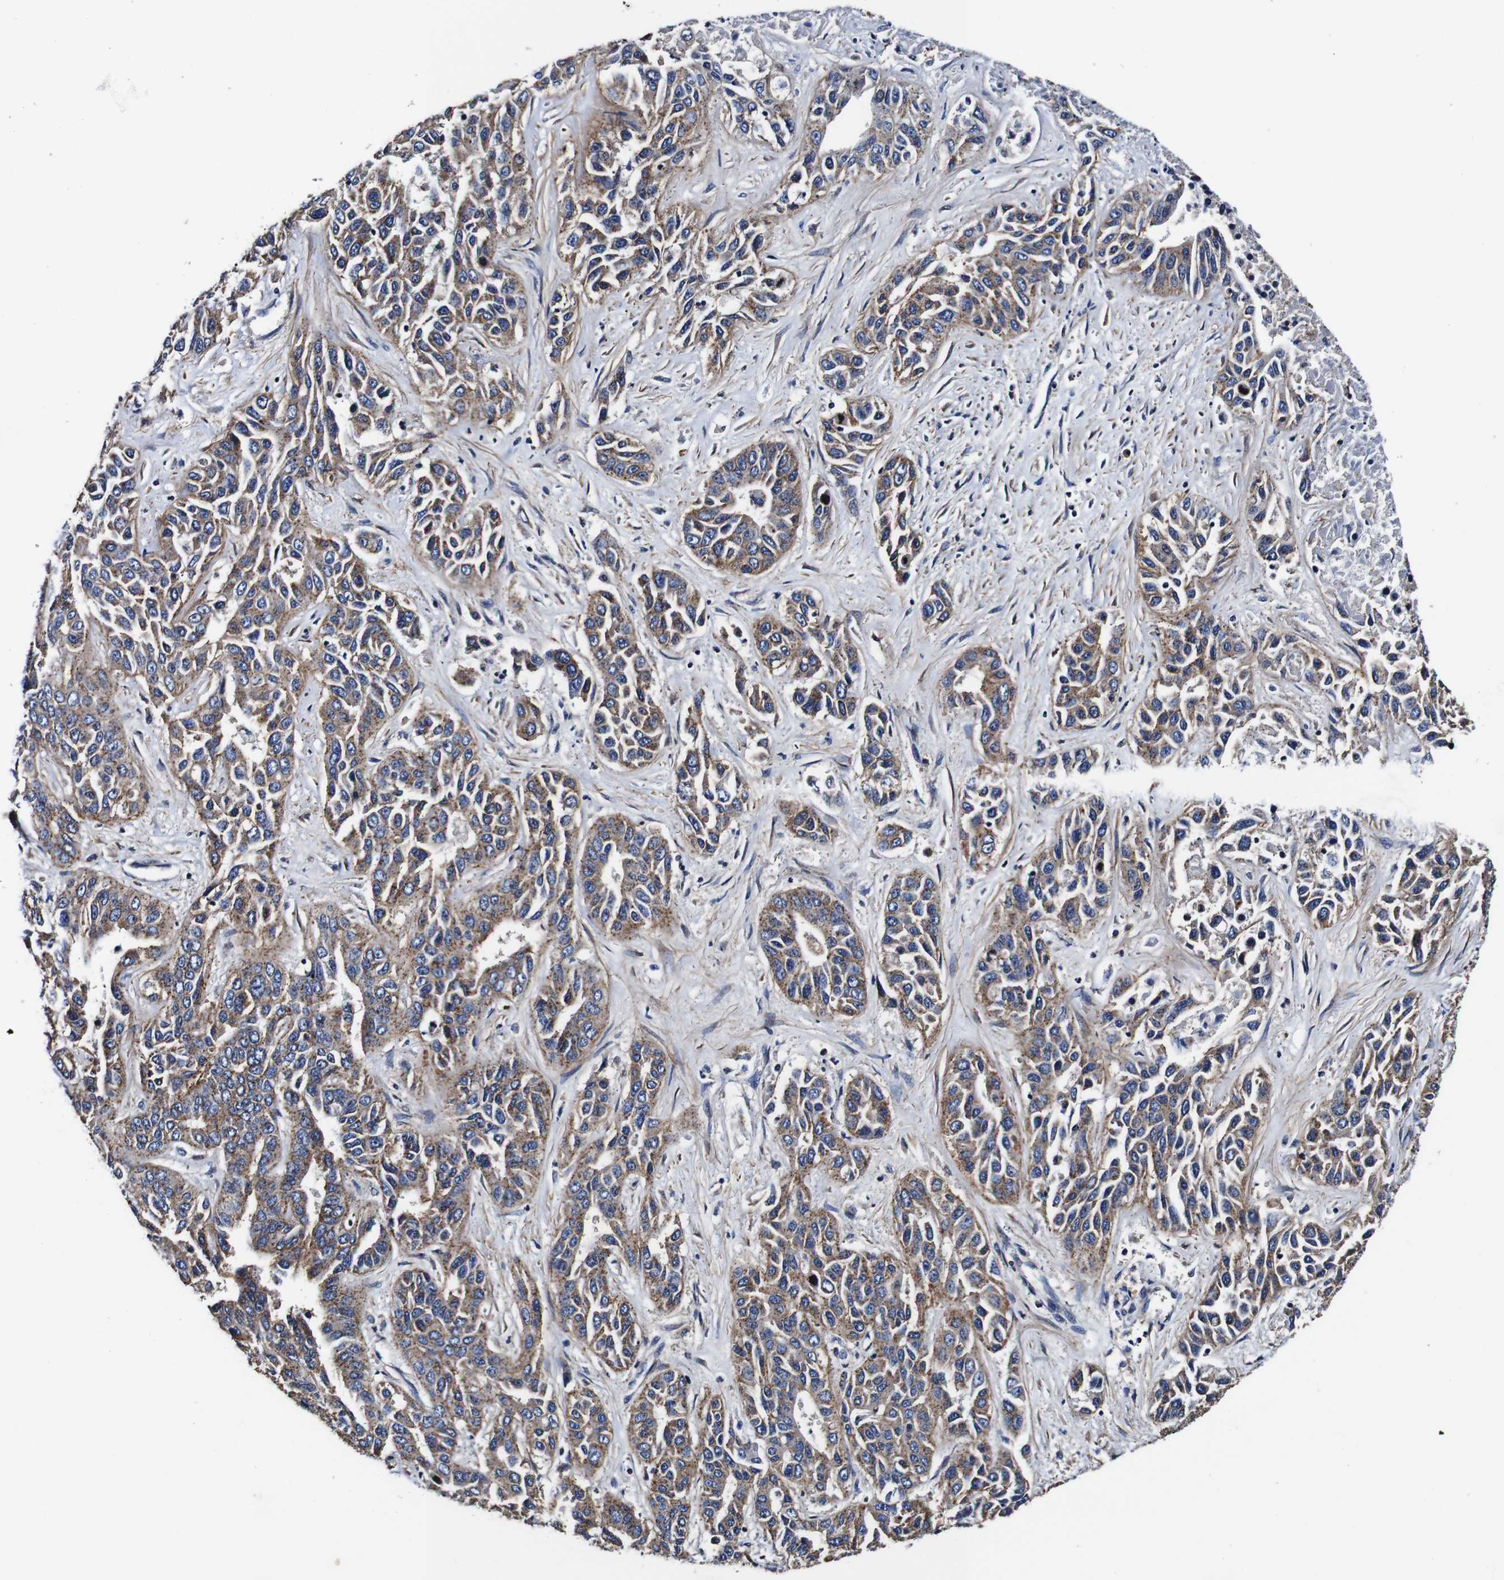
{"staining": {"intensity": "moderate", "quantity": "25%-75%", "location": "cytoplasmic/membranous"}, "tissue": "liver cancer", "cell_type": "Tumor cells", "image_type": "cancer", "snomed": [{"axis": "morphology", "description": "Cholangiocarcinoma"}, {"axis": "topography", "description": "Liver"}], "caption": "Liver cancer stained with a protein marker shows moderate staining in tumor cells.", "gene": "PDCD6IP", "patient": {"sex": "female", "age": 52}}